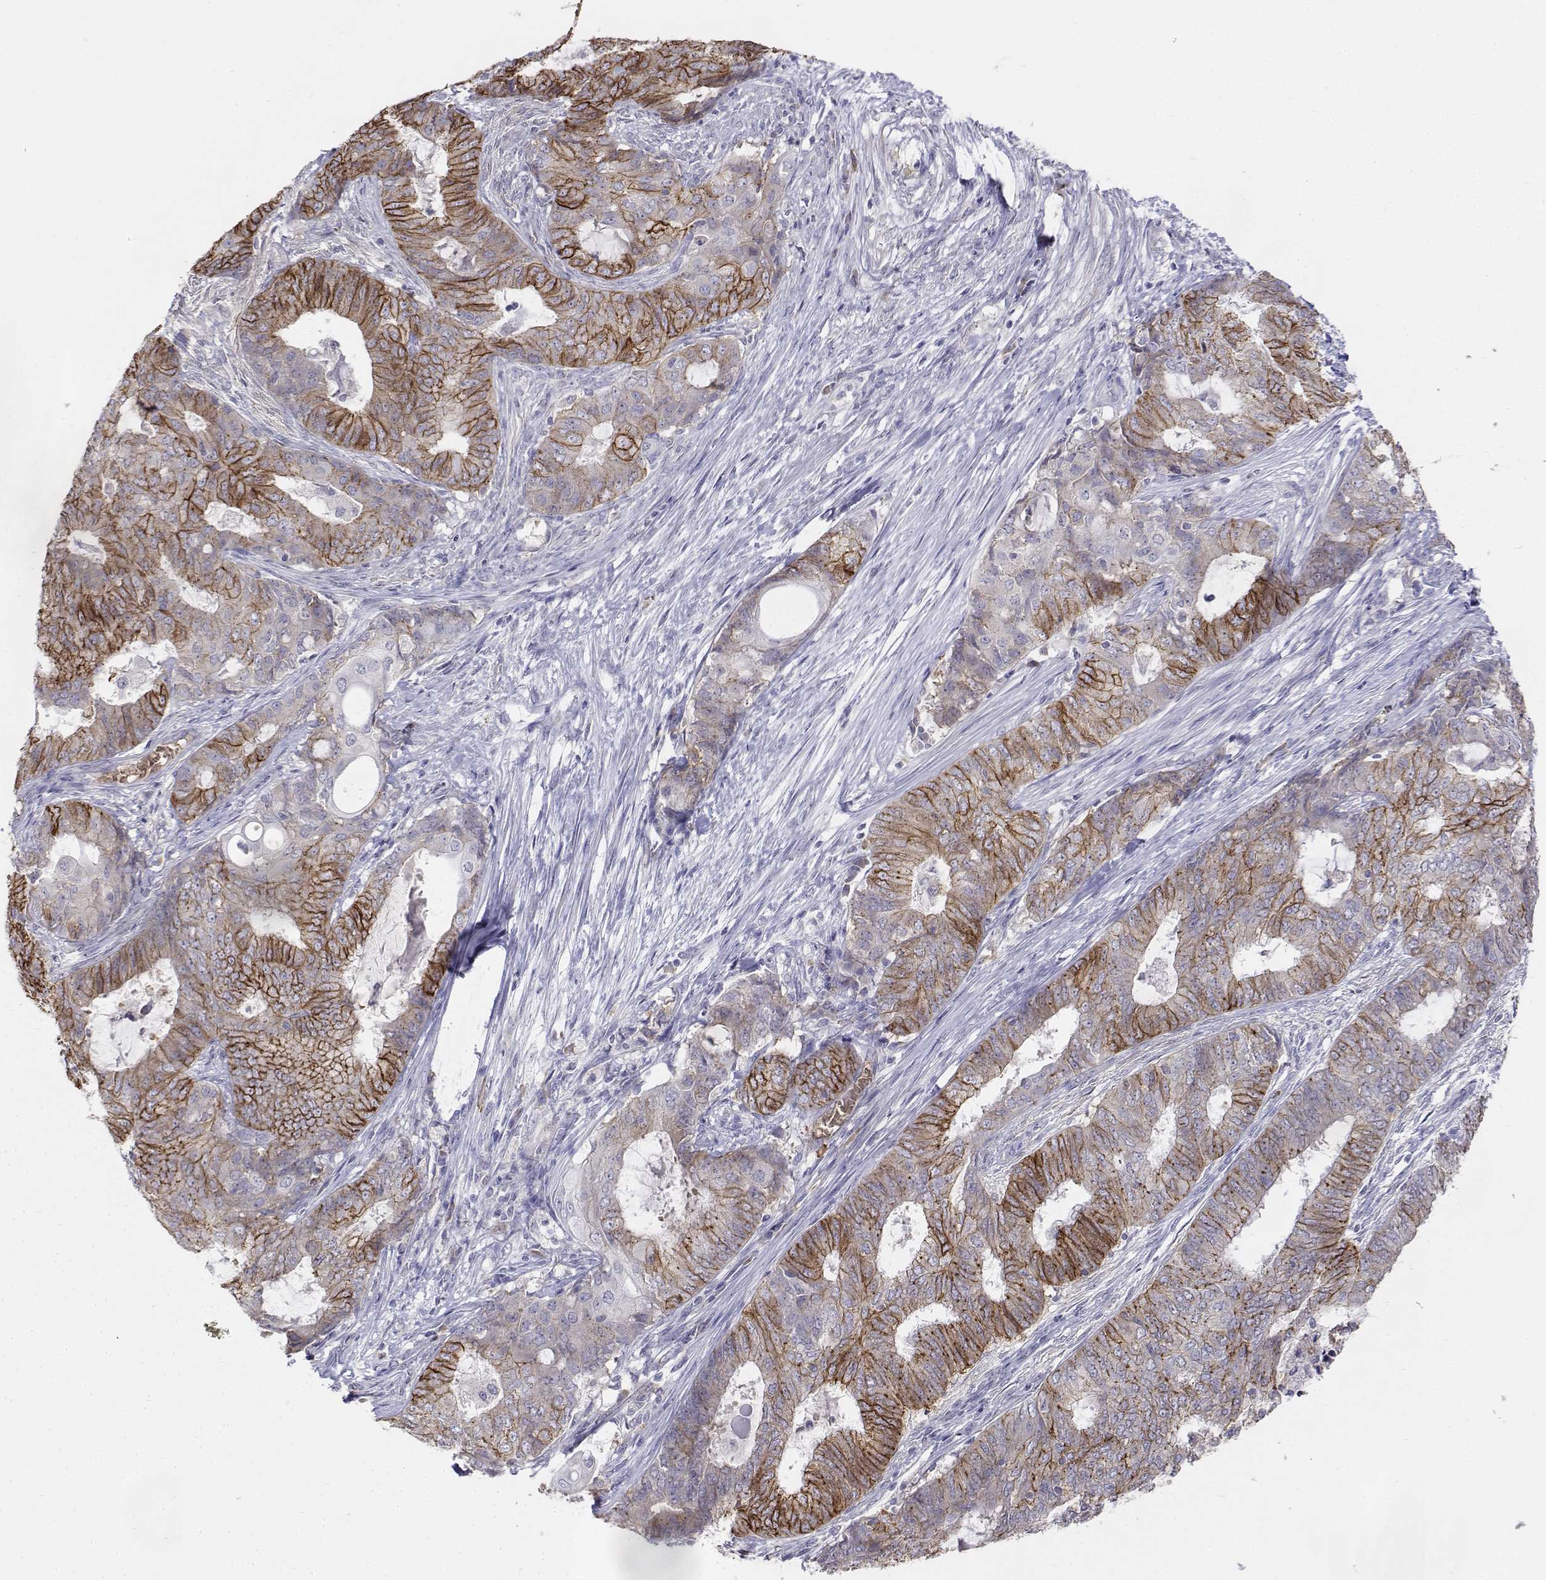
{"staining": {"intensity": "strong", "quantity": ">75%", "location": "cytoplasmic/membranous"}, "tissue": "endometrial cancer", "cell_type": "Tumor cells", "image_type": "cancer", "snomed": [{"axis": "morphology", "description": "Adenocarcinoma, NOS"}, {"axis": "topography", "description": "Endometrium"}], "caption": "Brown immunohistochemical staining in endometrial adenocarcinoma displays strong cytoplasmic/membranous positivity in approximately >75% of tumor cells. Nuclei are stained in blue.", "gene": "CADM1", "patient": {"sex": "female", "age": 62}}